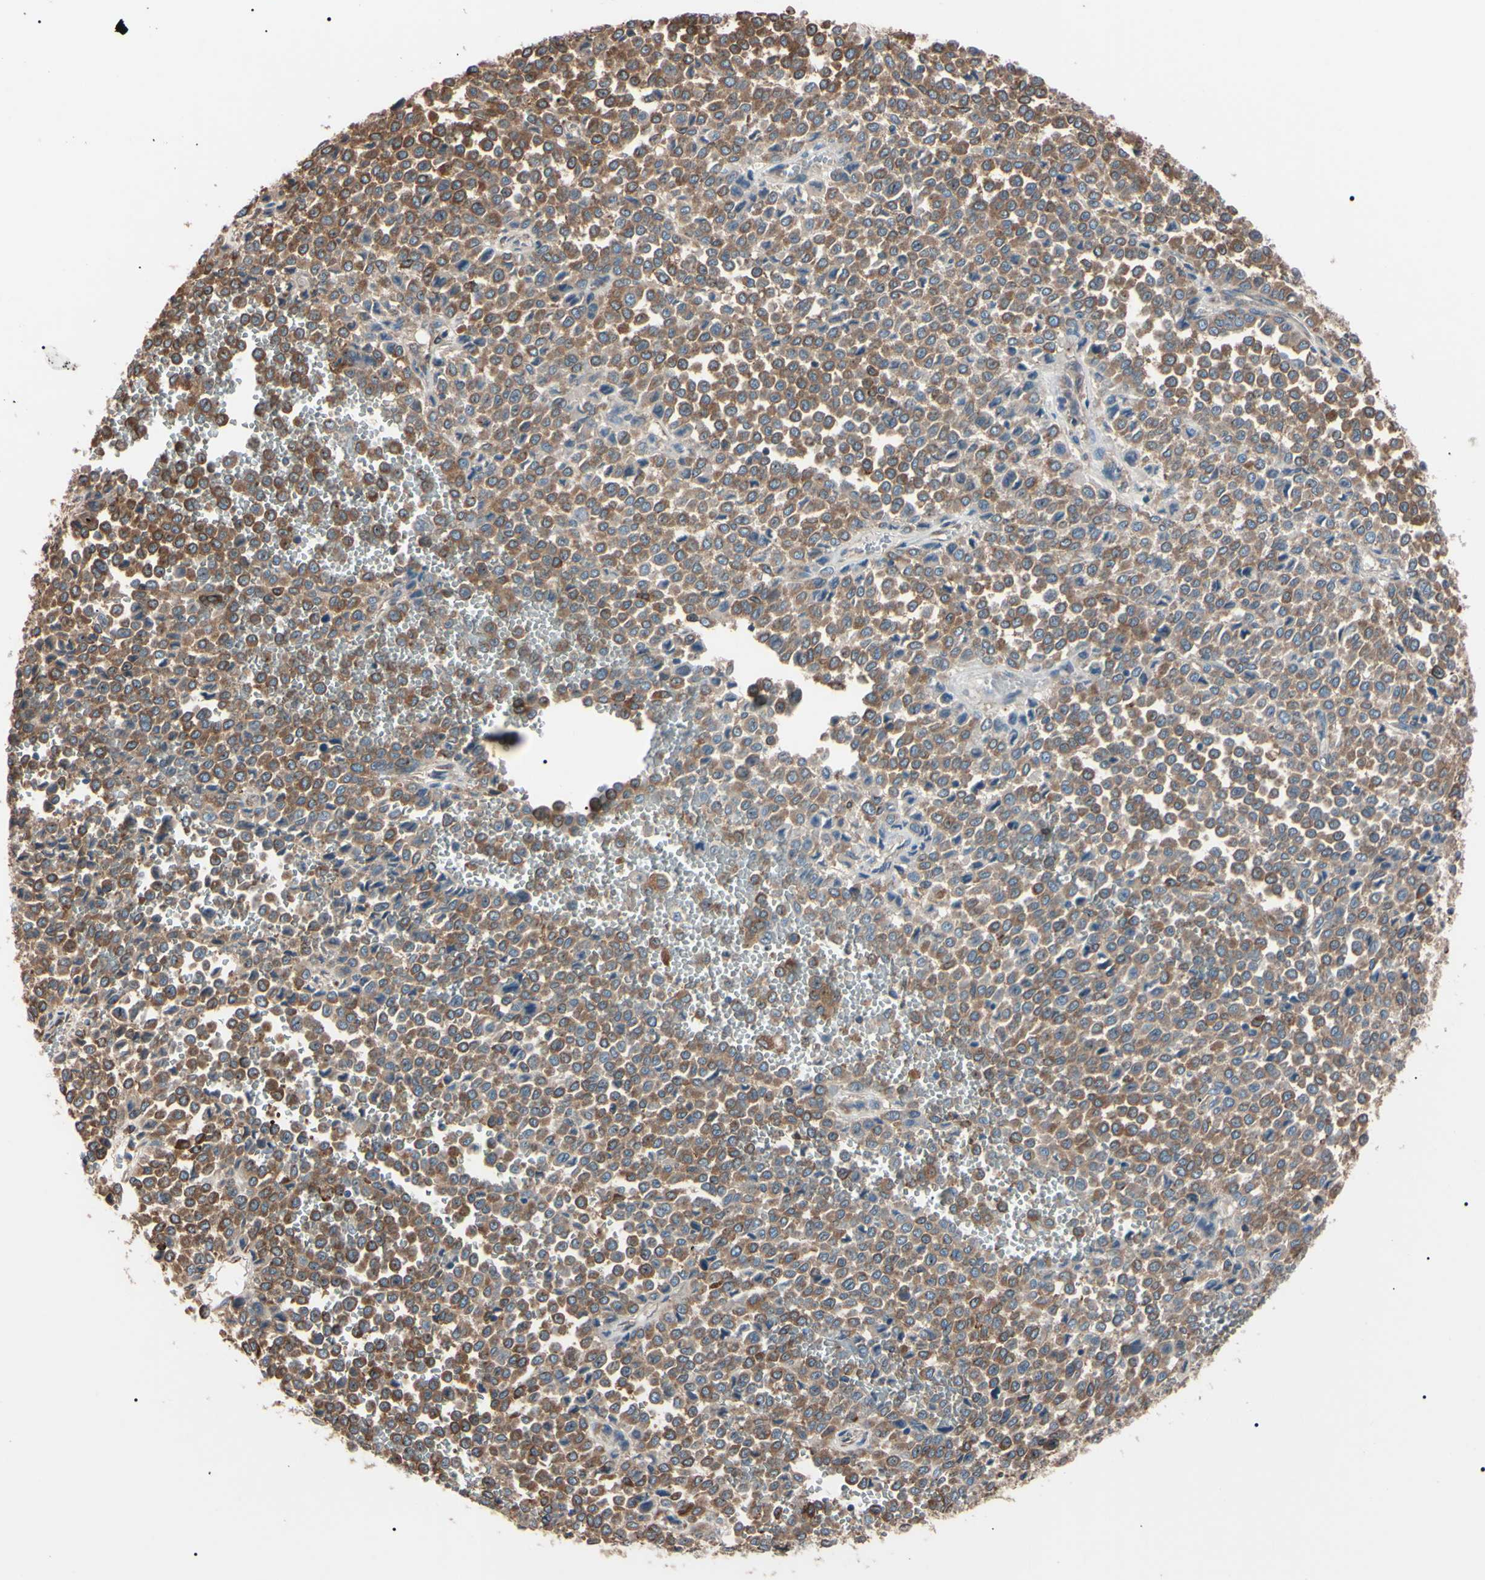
{"staining": {"intensity": "moderate", "quantity": ">75%", "location": "cytoplasmic/membranous"}, "tissue": "melanoma", "cell_type": "Tumor cells", "image_type": "cancer", "snomed": [{"axis": "morphology", "description": "Malignant melanoma, Metastatic site"}, {"axis": "topography", "description": "Pancreas"}], "caption": "Protein analysis of melanoma tissue shows moderate cytoplasmic/membranous staining in about >75% of tumor cells.", "gene": "PRKACA", "patient": {"sex": "female", "age": 30}}